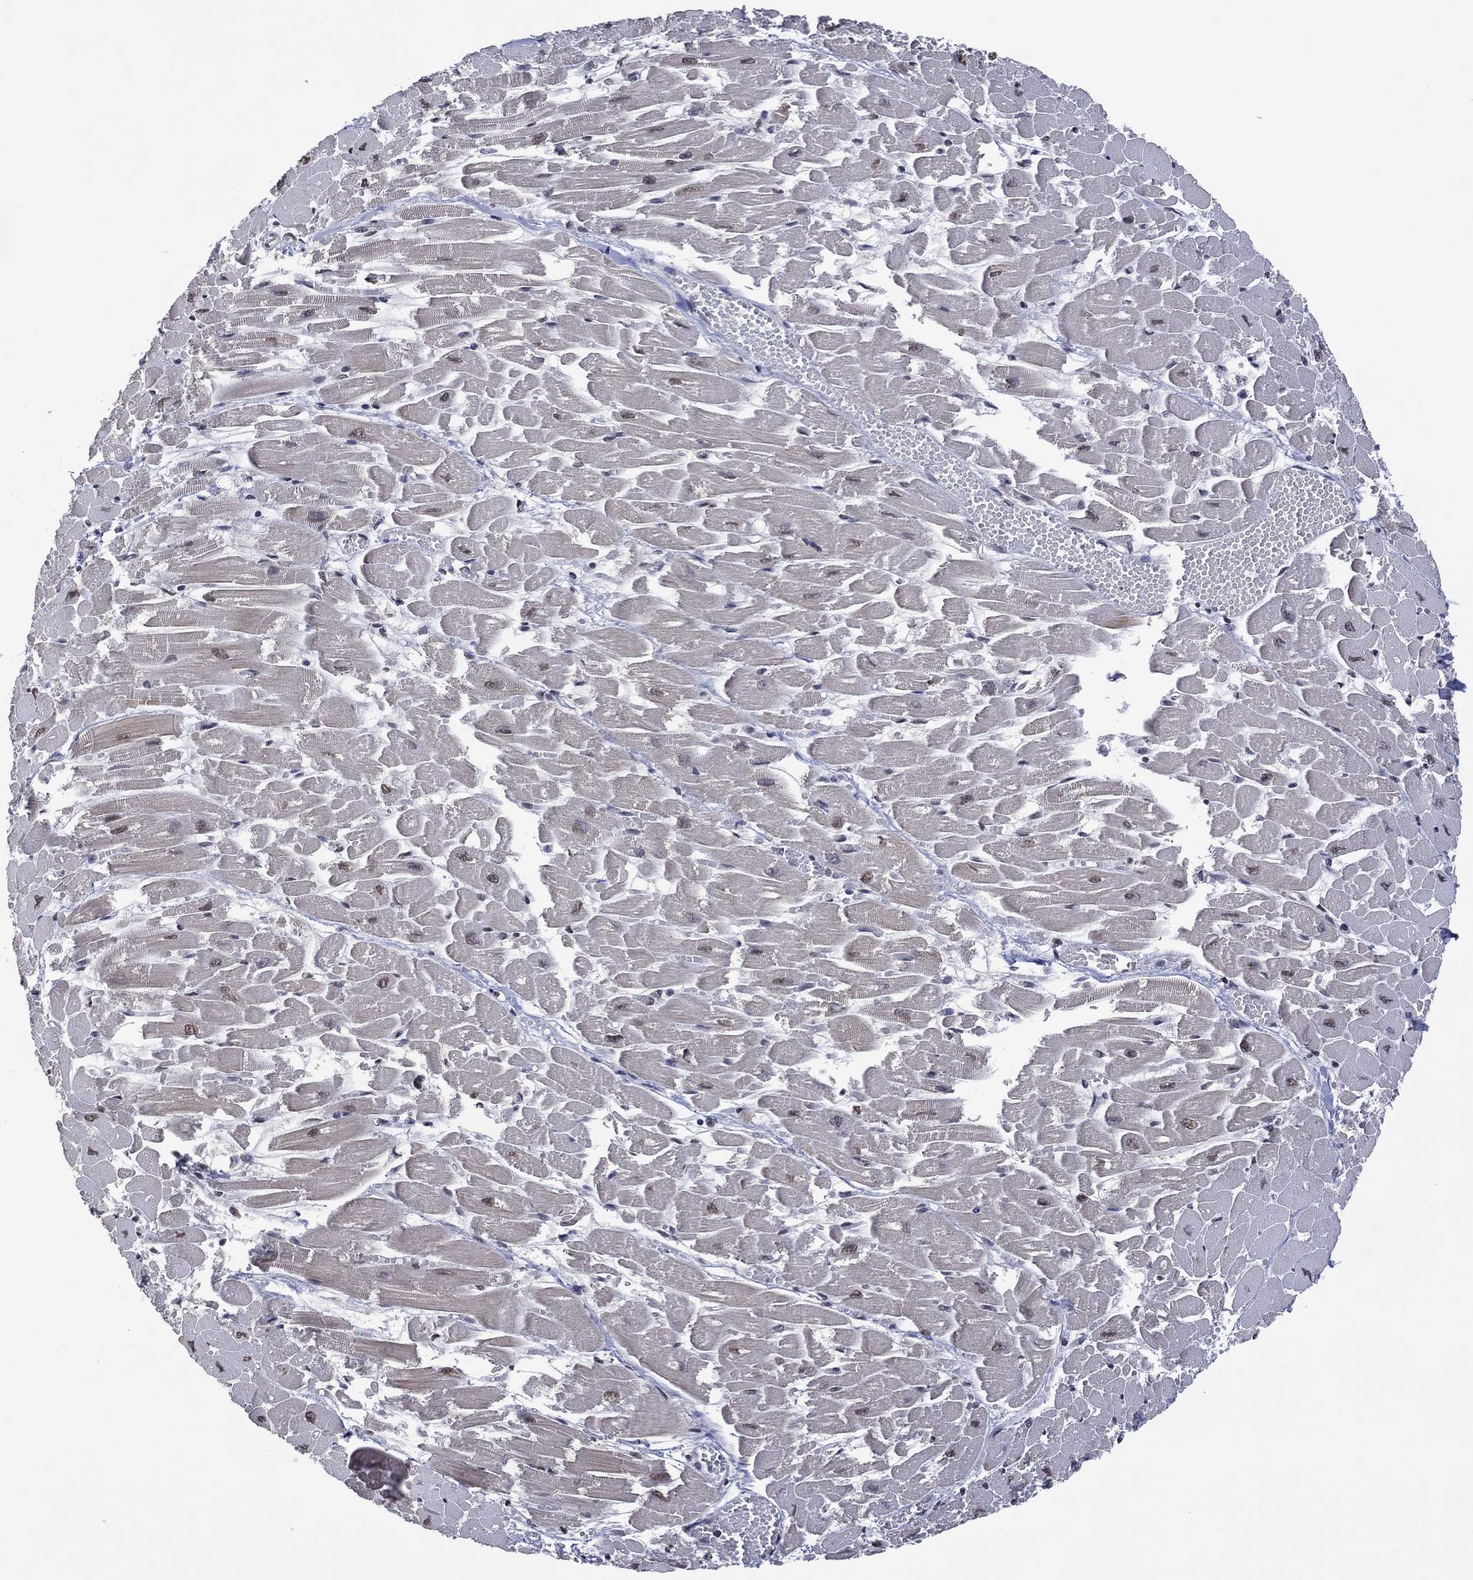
{"staining": {"intensity": "negative", "quantity": "none", "location": "none"}, "tissue": "heart muscle", "cell_type": "Cardiomyocytes", "image_type": "normal", "snomed": [{"axis": "morphology", "description": "Normal tissue, NOS"}, {"axis": "topography", "description": "Heart"}], "caption": "DAB immunohistochemical staining of benign human heart muscle reveals no significant positivity in cardiomyocytes. (DAB IHC visualized using brightfield microscopy, high magnification).", "gene": "EHMT1", "patient": {"sex": "female", "age": 52}}